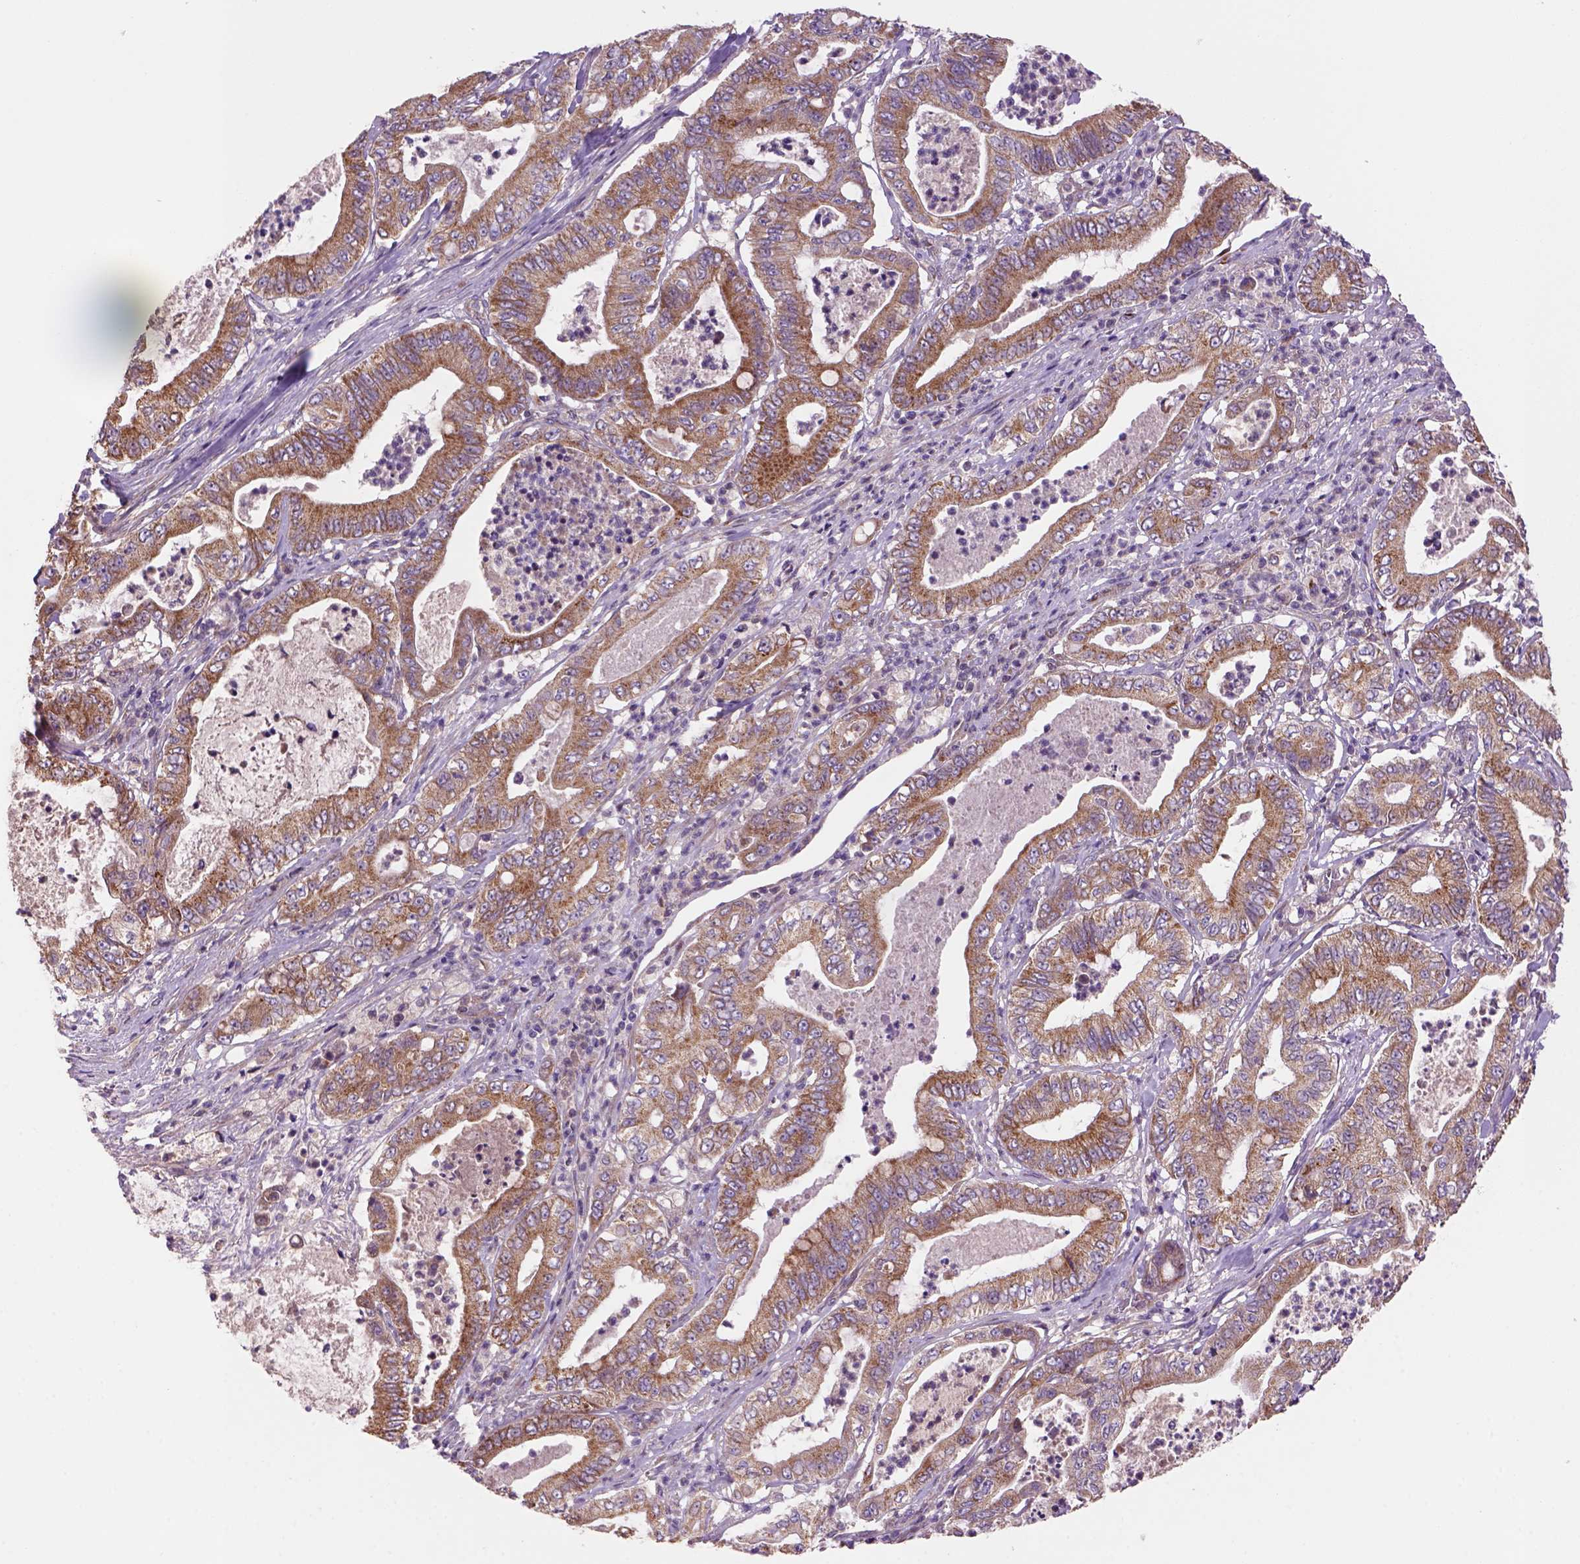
{"staining": {"intensity": "moderate", "quantity": "25%-75%", "location": "cytoplasmic/membranous"}, "tissue": "pancreatic cancer", "cell_type": "Tumor cells", "image_type": "cancer", "snomed": [{"axis": "morphology", "description": "Adenocarcinoma, NOS"}, {"axis": "topography", "description": "Pancreas"}], "caption": "Immunohistochemistry (IHC) staining of adenocarcinoma (pancreatic), which demonstrates medium levels of moderate cytoplasmic/membranous staining in approximately 25%-75% of tumor cells indicating moderate cytoplasmic/membranous protein staining. The staining was performed using DAB (3,3'-diaminobenzidine) (brown) for protein detection and nuclei were counterstained in hematoxylin (blue).", "gene": "WARS2", "patient": {"sex": "male", "age": 71}}